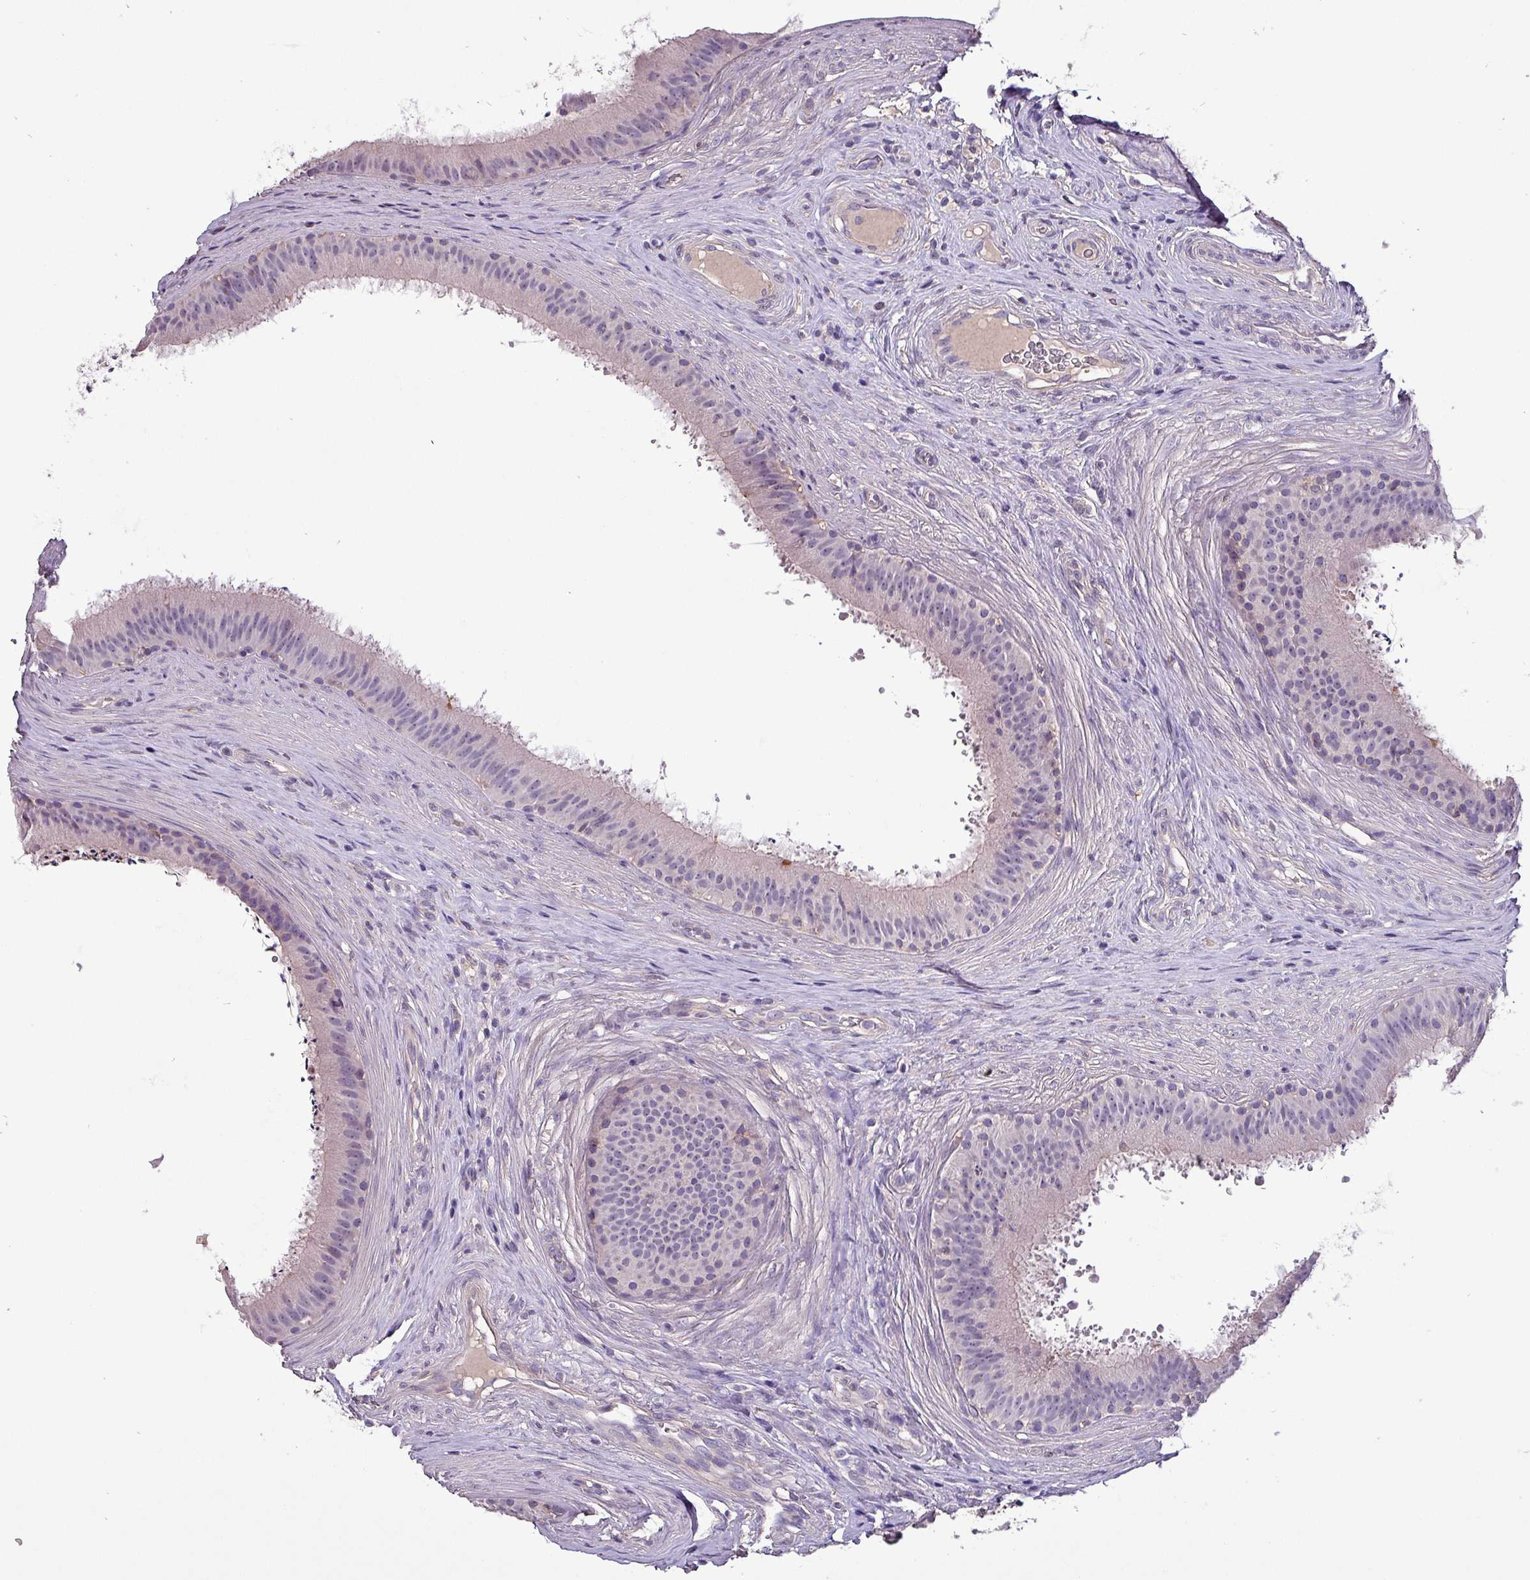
{"staining": {"intensity": "negative", "quantity": "none", "location": "none"}, "tissue": "epididymis", "cell_type": "Glandular cells", "image_type": "normal", "snomed": [{"axis": "morphology", "description": "Normal tissue, NOS"}, {"axis": "topography", "description": "Testis"}, {"axis": "topography", "description": "Epididymis"}], "caption": "Human epididymis stained for a protein using immunohistochemistry (IHC) displays no staining in glandular cells.", "gene": "HTRA4", "patient": {"sex": "male", "age": 41}}